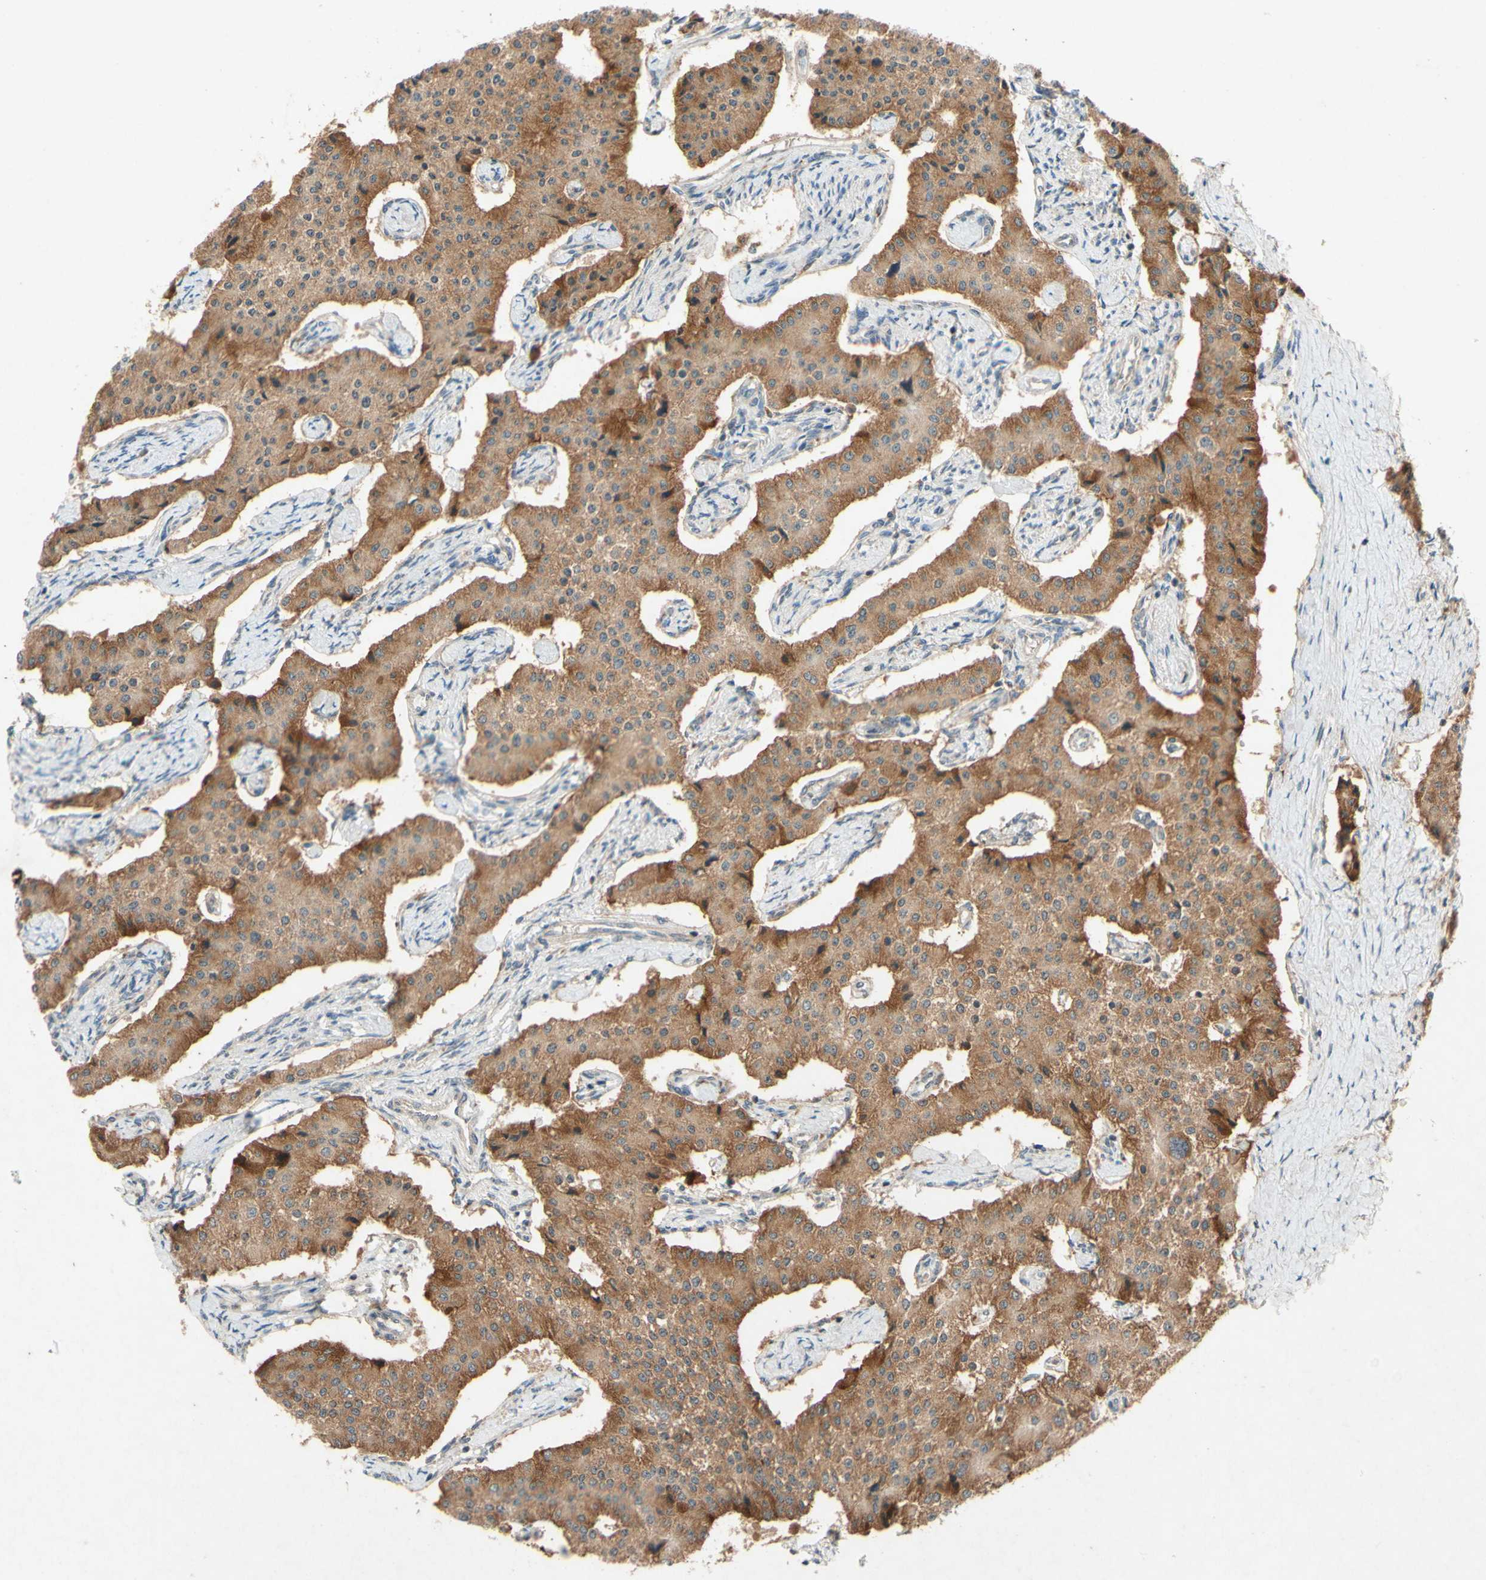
{"staining": {"intensity": "moderate", "quantity": ">75%", "location": "cytoplasmic/membranous"}, "tissue": "carcinoid", "cell_type": "Tumor cells", "image_type": "cancer", "snomed": [{"axis": "morphology", "description": "Carcinoid, malignant, NOS"}, {"axis": "topography", "description": "Colon"}], "caption": "The immunohistochemical stain highlights moderate cytoplasmic/membranous expression in tumor cells of carcinoid tissue.", "gene": "ATP6V1F", "patient": {"sex": "female", "age": 52}}